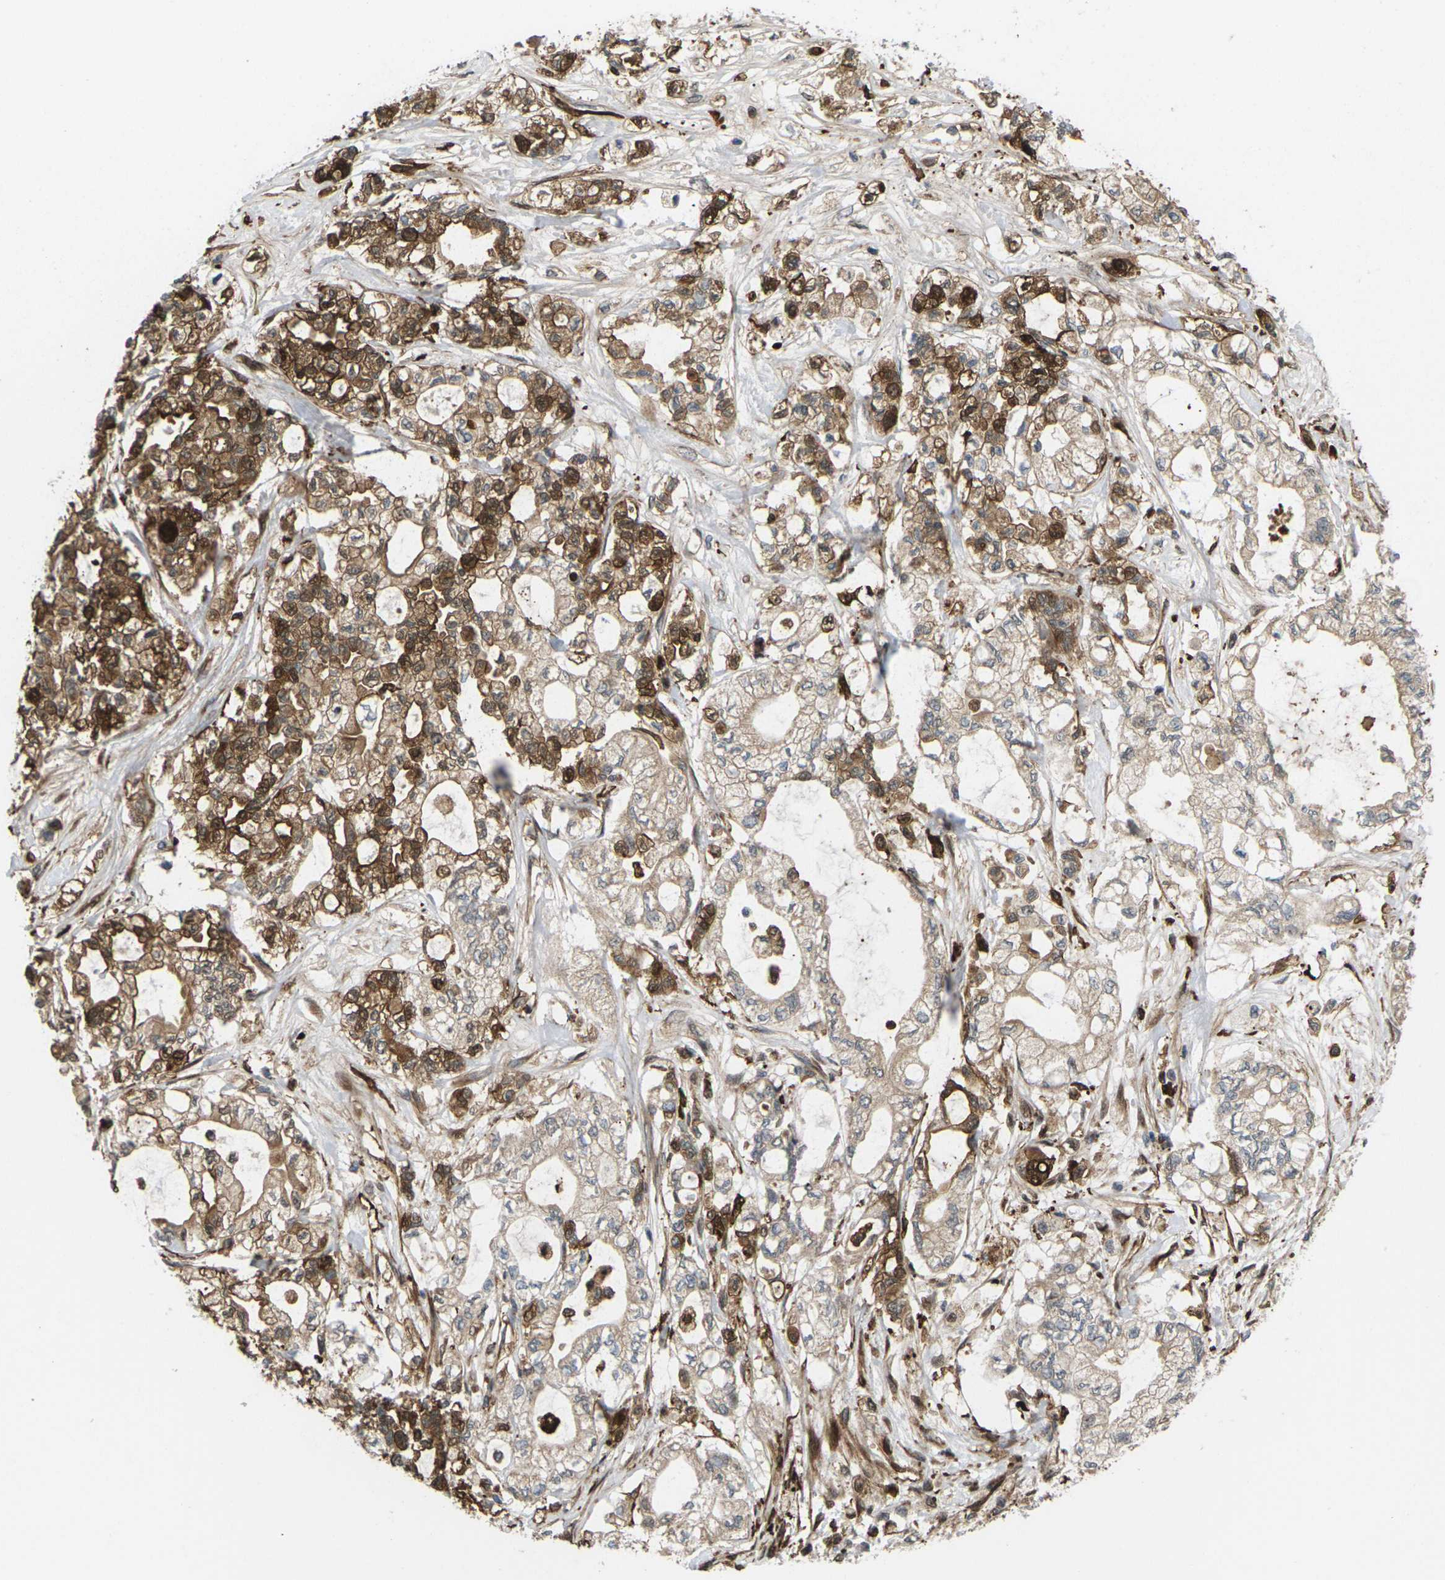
{"staining": {"intensity": "moderate", "quantity": ">75%", "location": "cytoplasmic/membranous,nuclear"}, "tissue": "pancreatic cancer", "cell_type": "Tumor cells", "image_type": "cancer", "snomed": [{"axis": "morphology", "description": "Adenocarcinoma, NOS"}, {"axis": "topography", "description": "Pancreas"}], "caption": "Pancreatic adenocarcinoma stained for a protein displays moderate cytoplasmic/membranous and nuclear positivity in tumor cells. The protein is stained brown, and the nuclei are stained in blue (DAB (3,3'-diaminobenzidine) IHC with brightfield microscopy, high magnification).", "gene": "ROBO1", "patient": {"sex": "male", "age": 79}}